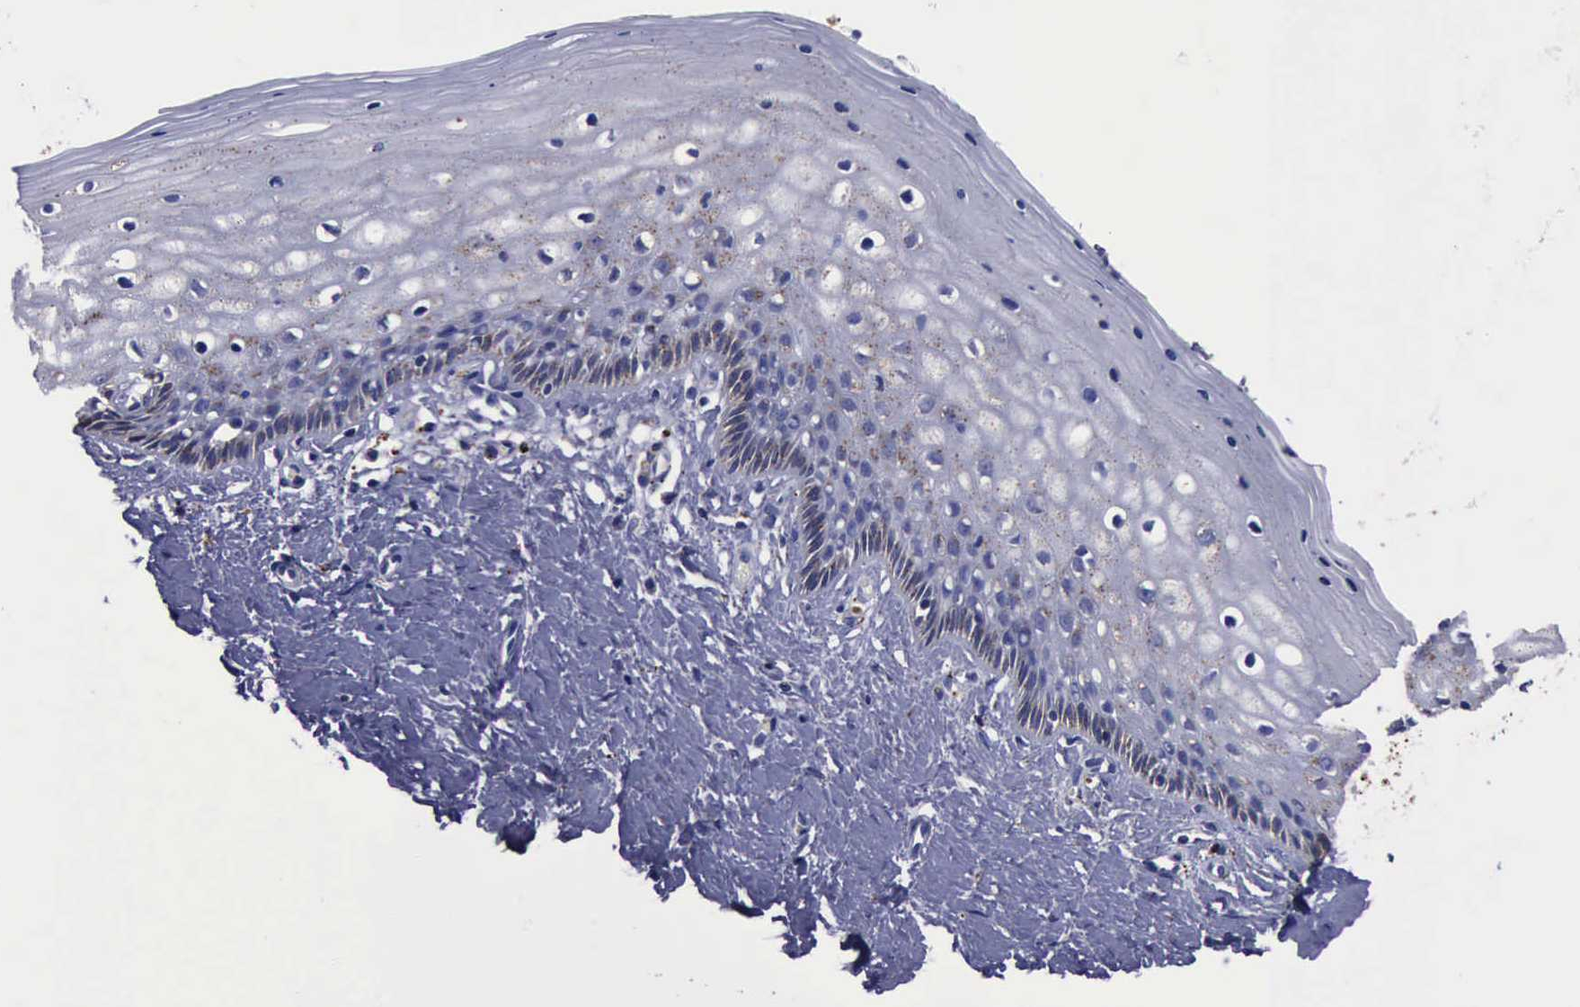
{"staining": {"intensity": "weak", "quantity": "<25%", "location": "cytoplasmic/membranous"}, "tissue": "vagina", "cell_type": "Squamous epithelial cells", "image_type": "normal", "snomed": [{"axis": "morphology", "description": "Normal tissue, NOS"}, {"axis": "topography", "description": "Vagina"}], "caption": "This is an IHC micrograph of unremarkable vagina. There is no expression in squamous epithelial cells.", "gene": "CTSD", "patient": {"sex": "female", "age": 46}}